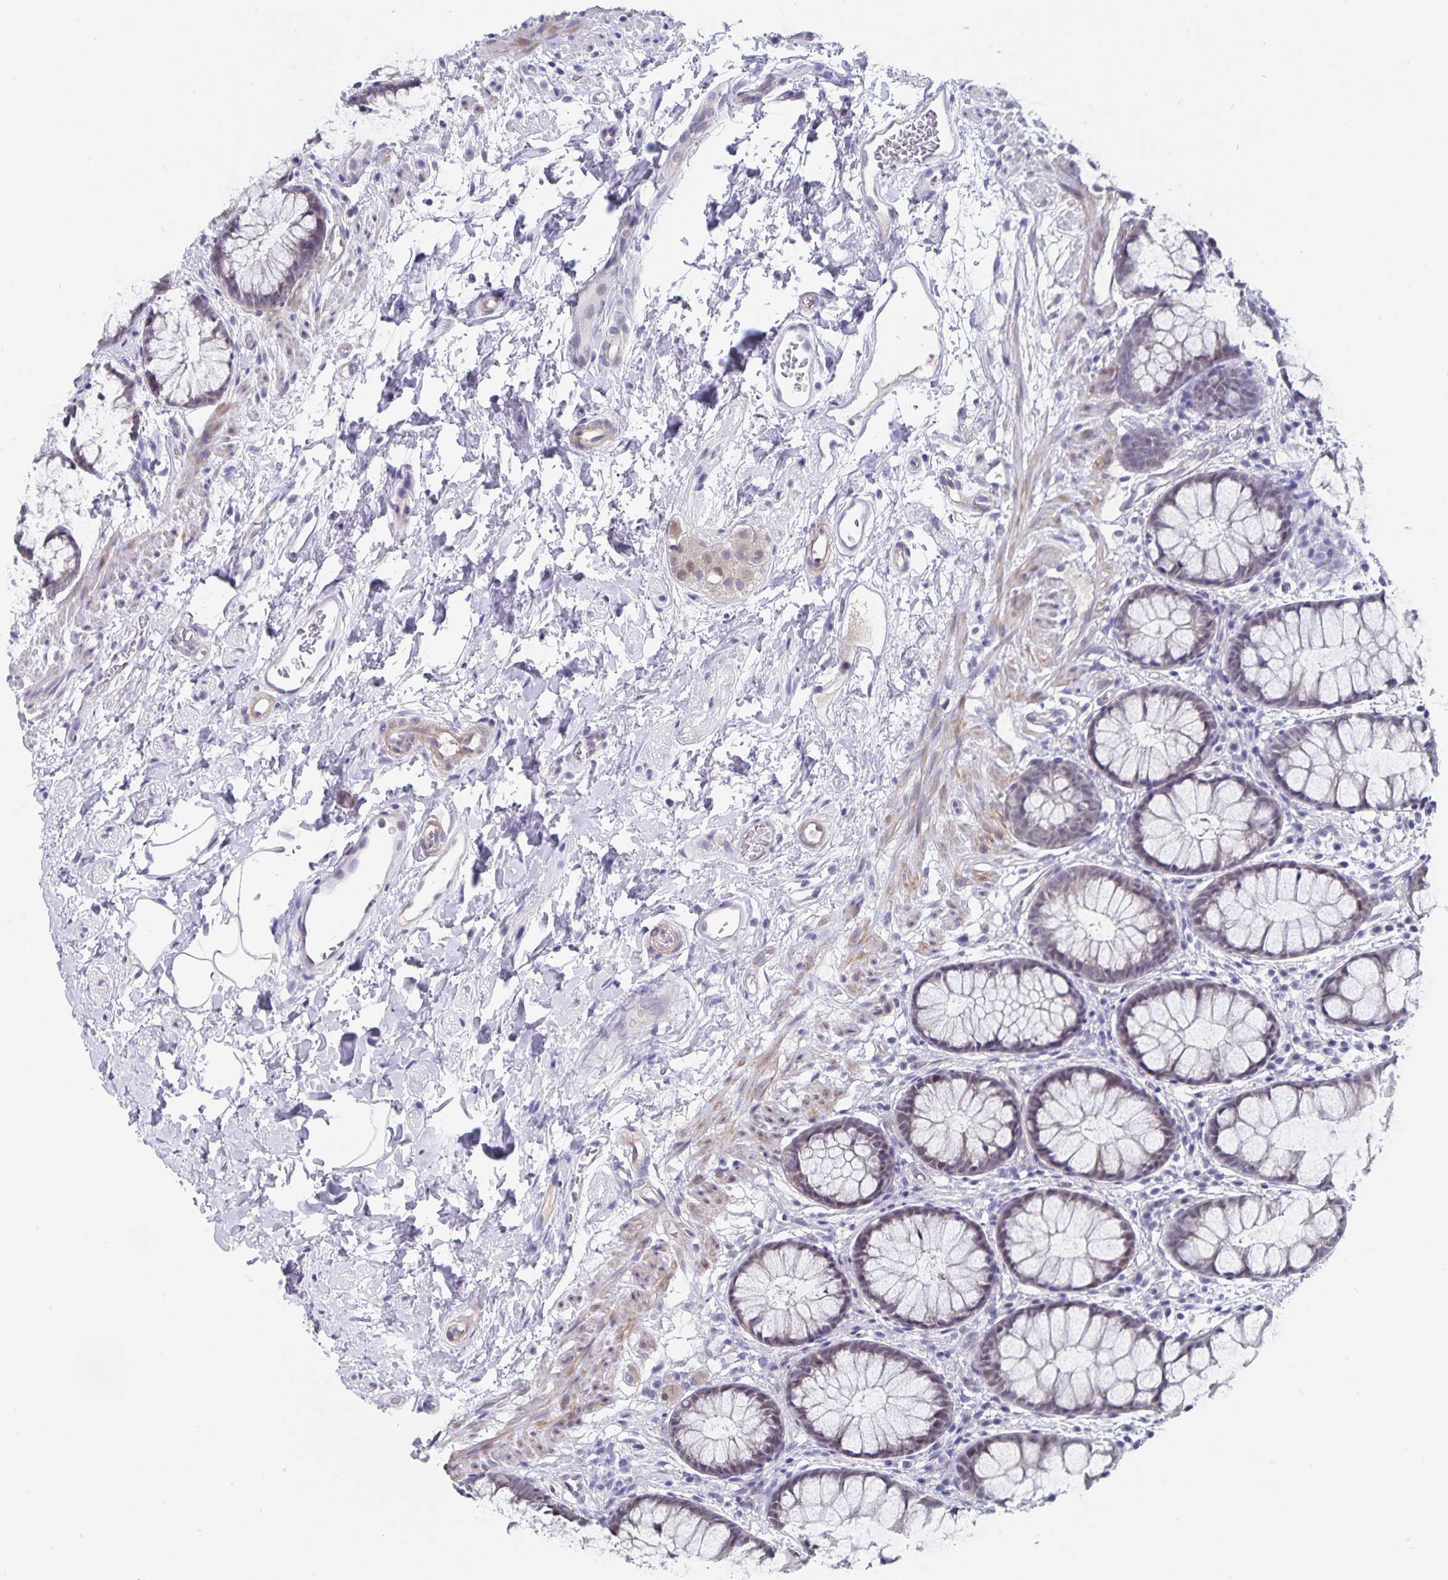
{"staining": {"intensity": "weak", "quantity": "25%-75%", "location": "cytoplasmic/membranous"}, "tissue": "rectum", "cell_type": "Glandular cells", "image_type": "normal", "snomed": [{"axis": "morphology", "description": "Normal tissue, NOS"}, {"axis": "topography", "description": "Rectum"}], "caption": "This micrograph shows immunohistochemistry staining of benign human rectum, with low weak cytoplasmic/membranous expression in about 25%-75% of glandular cells.", "gene": "BAG6", "patient": {"sex": "female", "age": 62}}